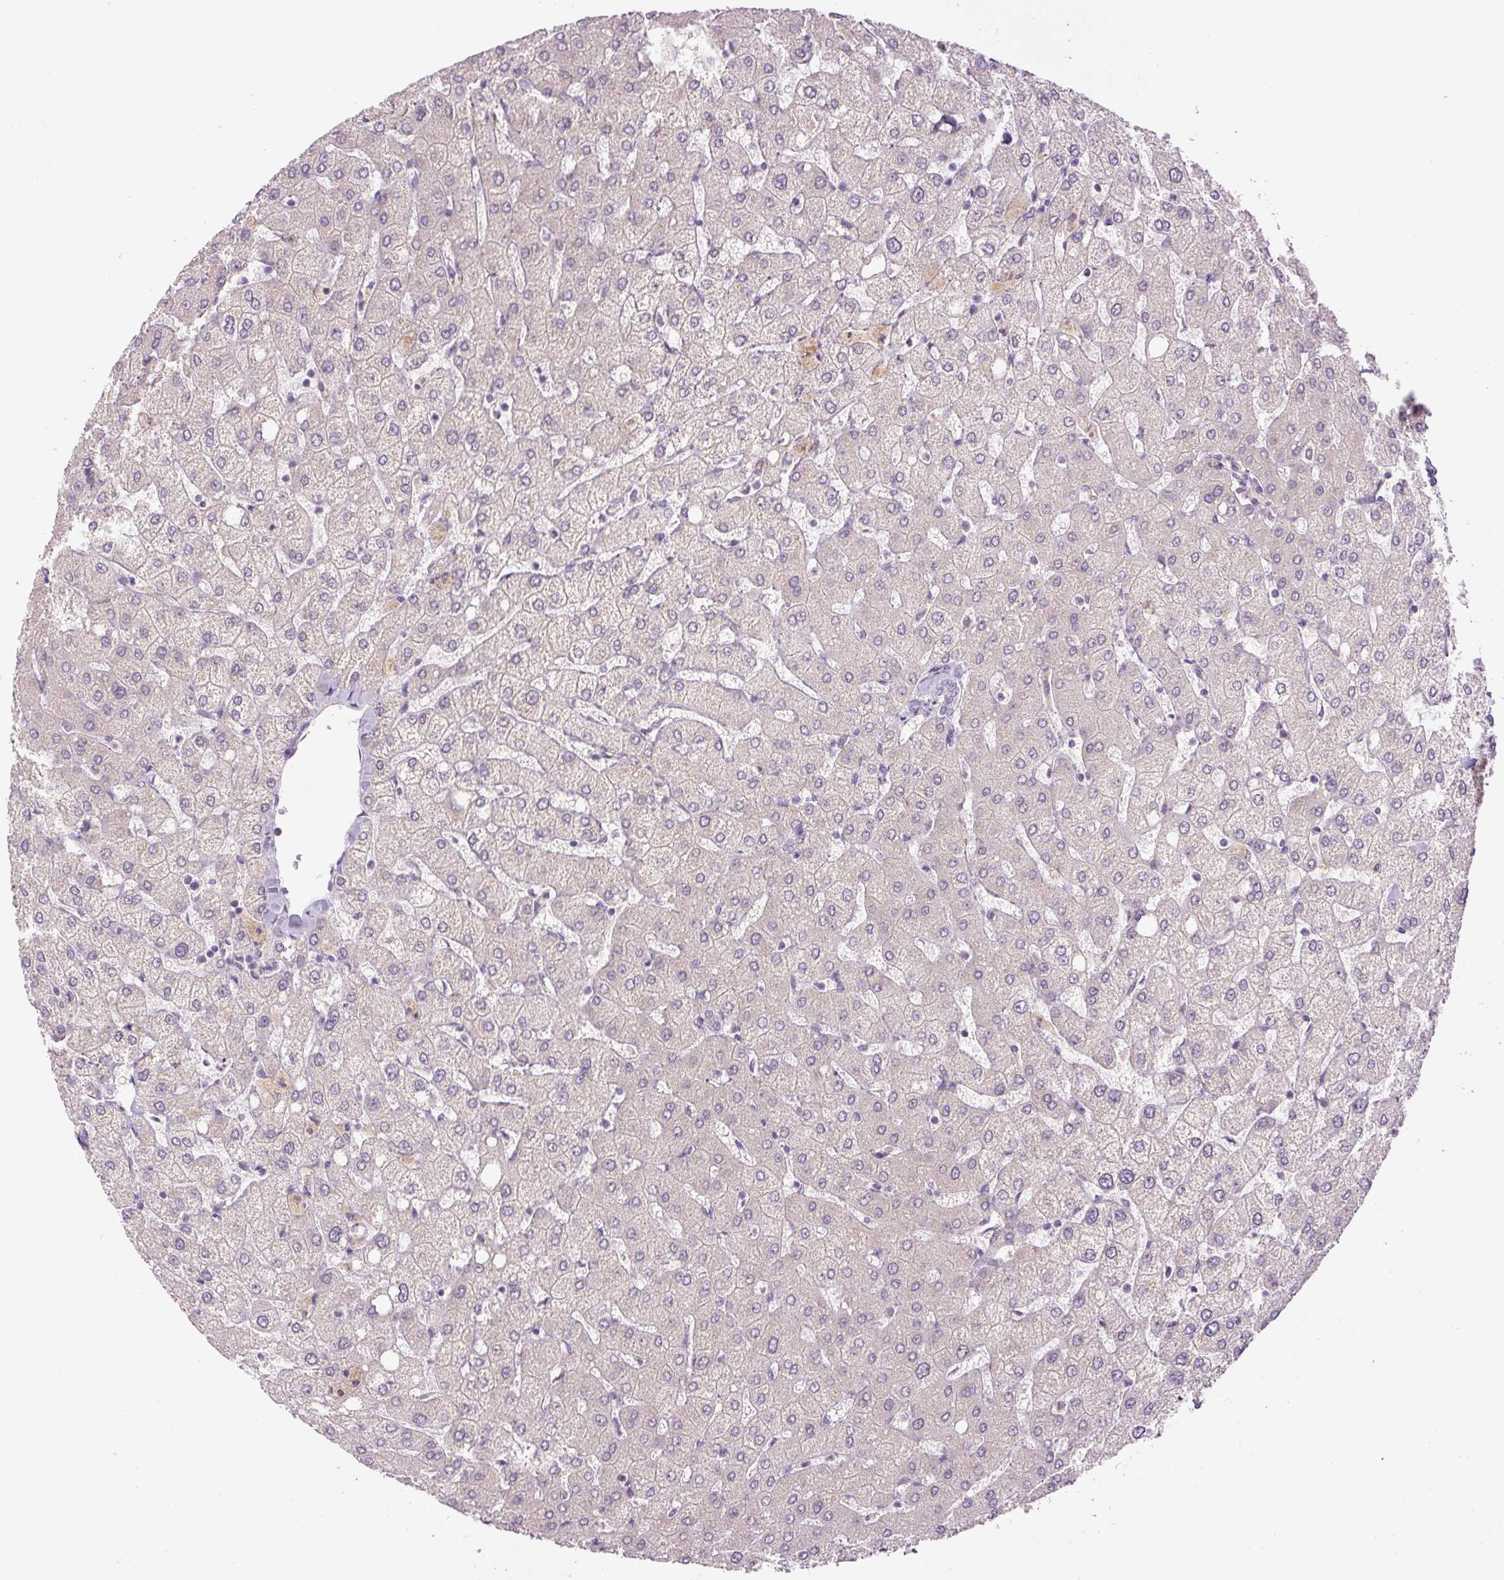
{"staining": {"intensity": "negative", "quantity": "none", "location": "none"}, "tissue": "liver", "cell_type": "Cholangiocytes", "image_type": "normal", "snomed": [{"axis": "morphology", "description": "Normal tissue, NOS"}, {"axis": "topography", "description": "Liver"}], "caption": "A high-resolution micrograph shows immunohistochemistry (IHC) staining of normal liver, which shows no significant expression in cholangiocytes. The staining is performed using DAB brown chromogen with nuclei counter-stained in using hematoxylin.", "gene": "FABP7", "patient": {"sex": "female", "age": 54}}